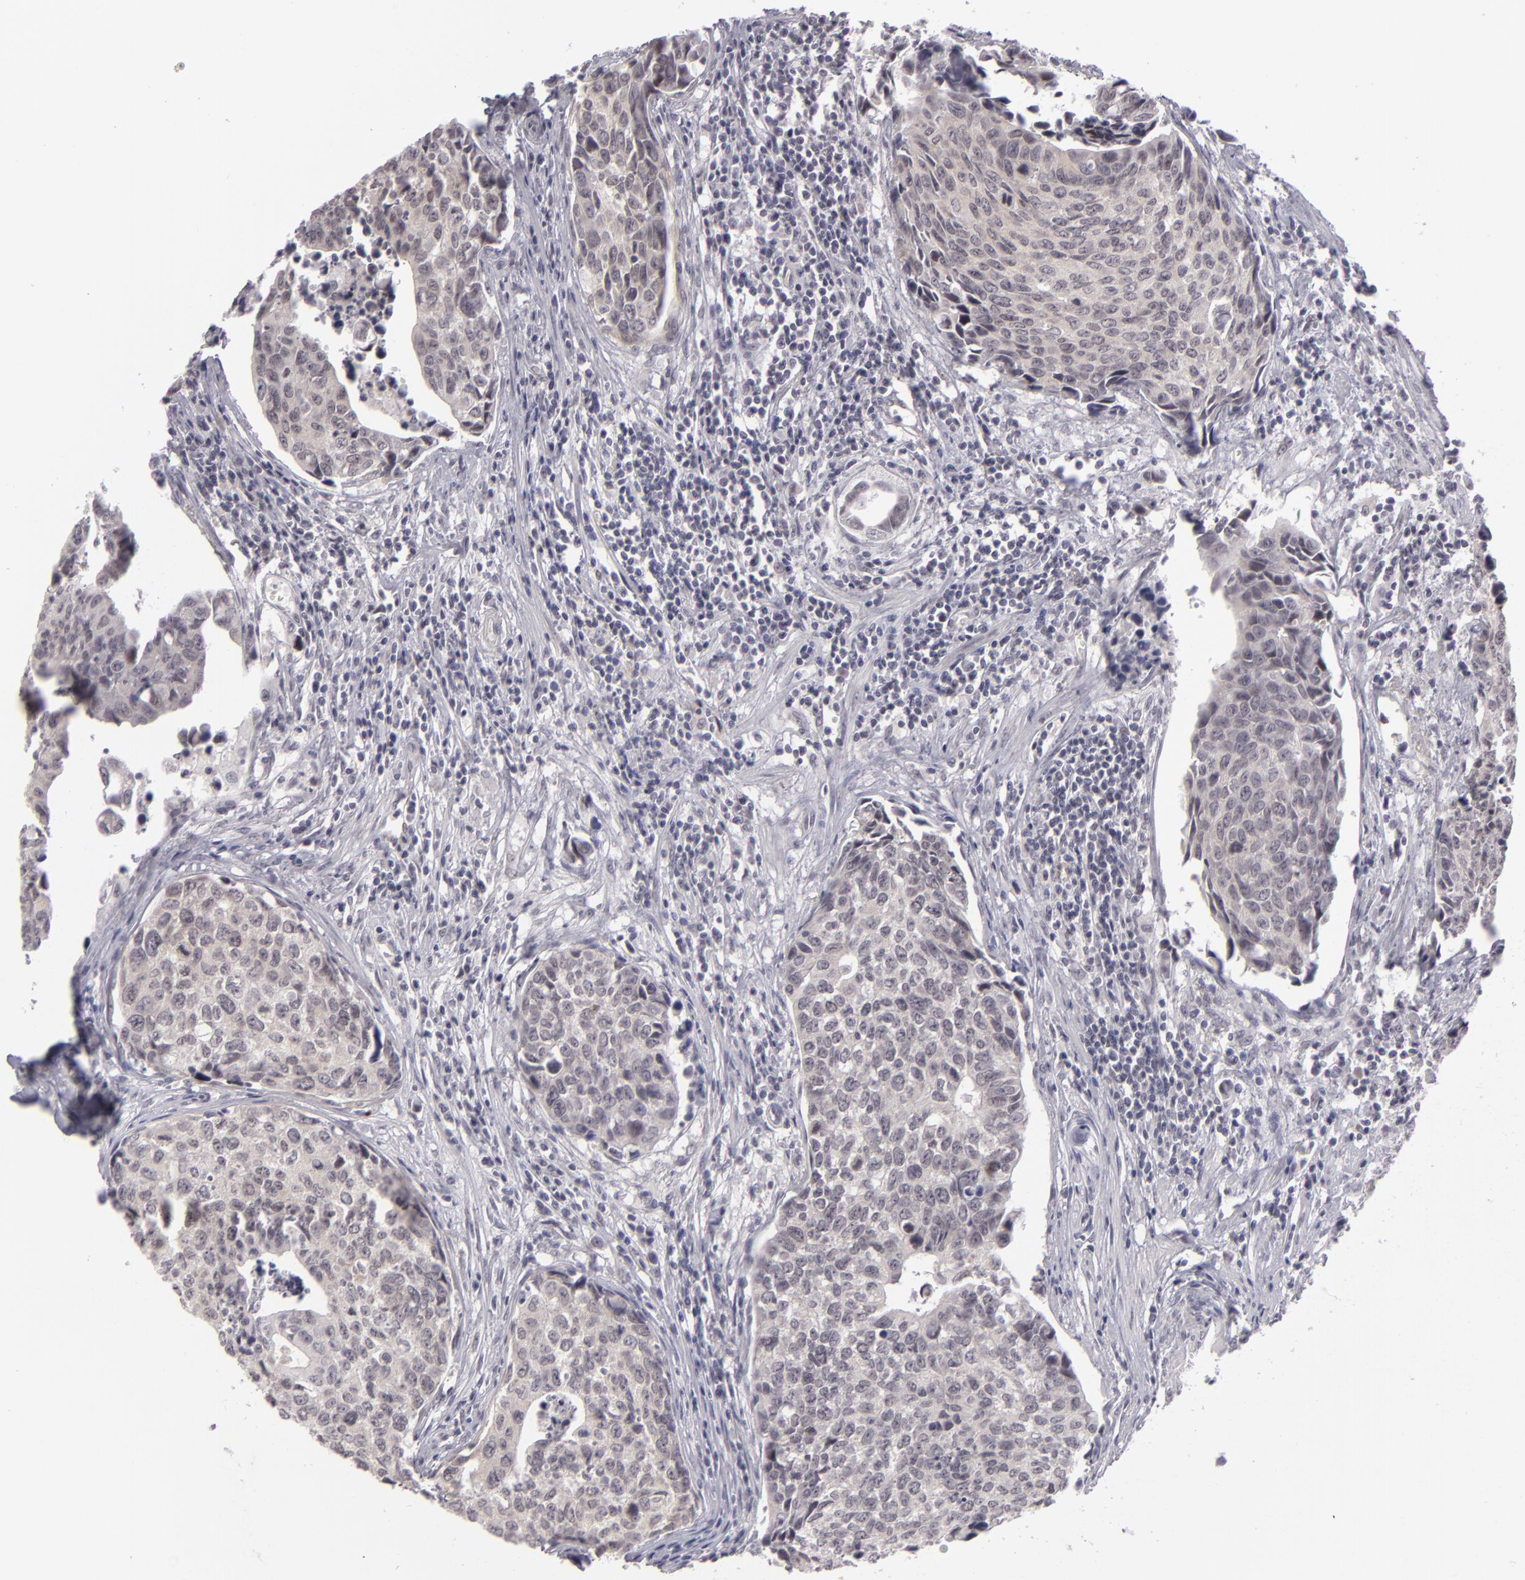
{"staining": {"intensity": "negative", "quantity": "none", "location": "none"}, "tissue": "urothelial cancer", "cell_type": "Tumor cells", "image_type": "cancer", "snomed": [{"axis": "morphology", "description": "Urothelial carcinoma, High grade"}, {"axis": "topography", "description": "Urinary bladder"}], "caption": "Immunohistochemical staining of human urothelial cancer reveals no significant staining in tumor cells.", "gene": "ZNF205", "patient": {"sex": "male", "age": 81}}